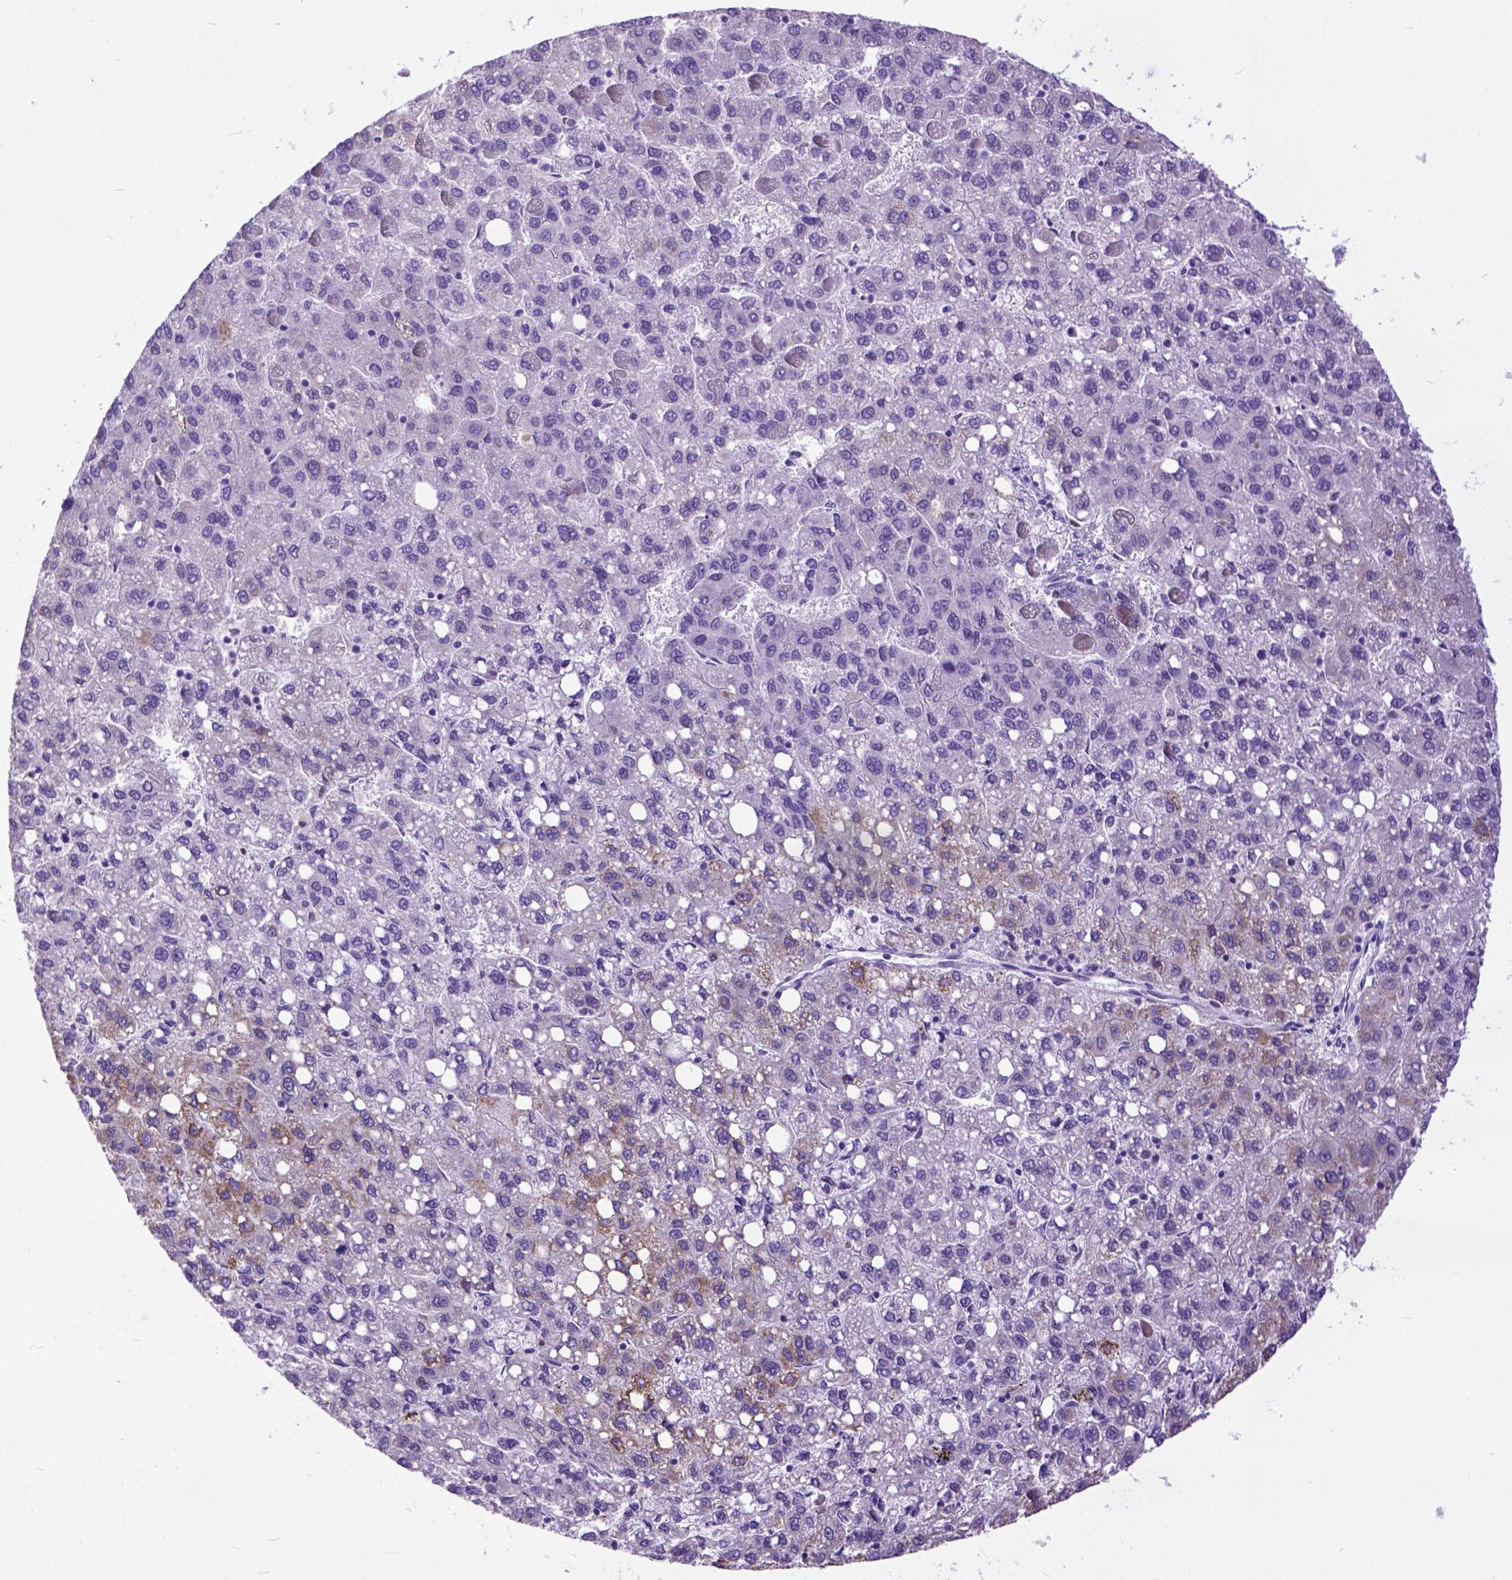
{"staining": {"intensity": "moderate", "quantity": "<25%", "location": "cytoplasmic/membranous"}, "tissue": "liver cancer", "cell_type": "Tumor cells", "image_type": "cancer", "snomed": [{"axis": "morphology", "description": "Carcinoma, Hepatocellular, NOS"}, {"axis": "topography", "description": "Liver"}], "caption": "A high-resolution image shows immunohistochemistry staining of liver hepatocellular carcinoma, which demonstrates moderate cytoplasmic/membranous expression in approximately <25% of tumor cells.", "gene": "CRB1", "patient": {"sex": "female", "age": 82}}